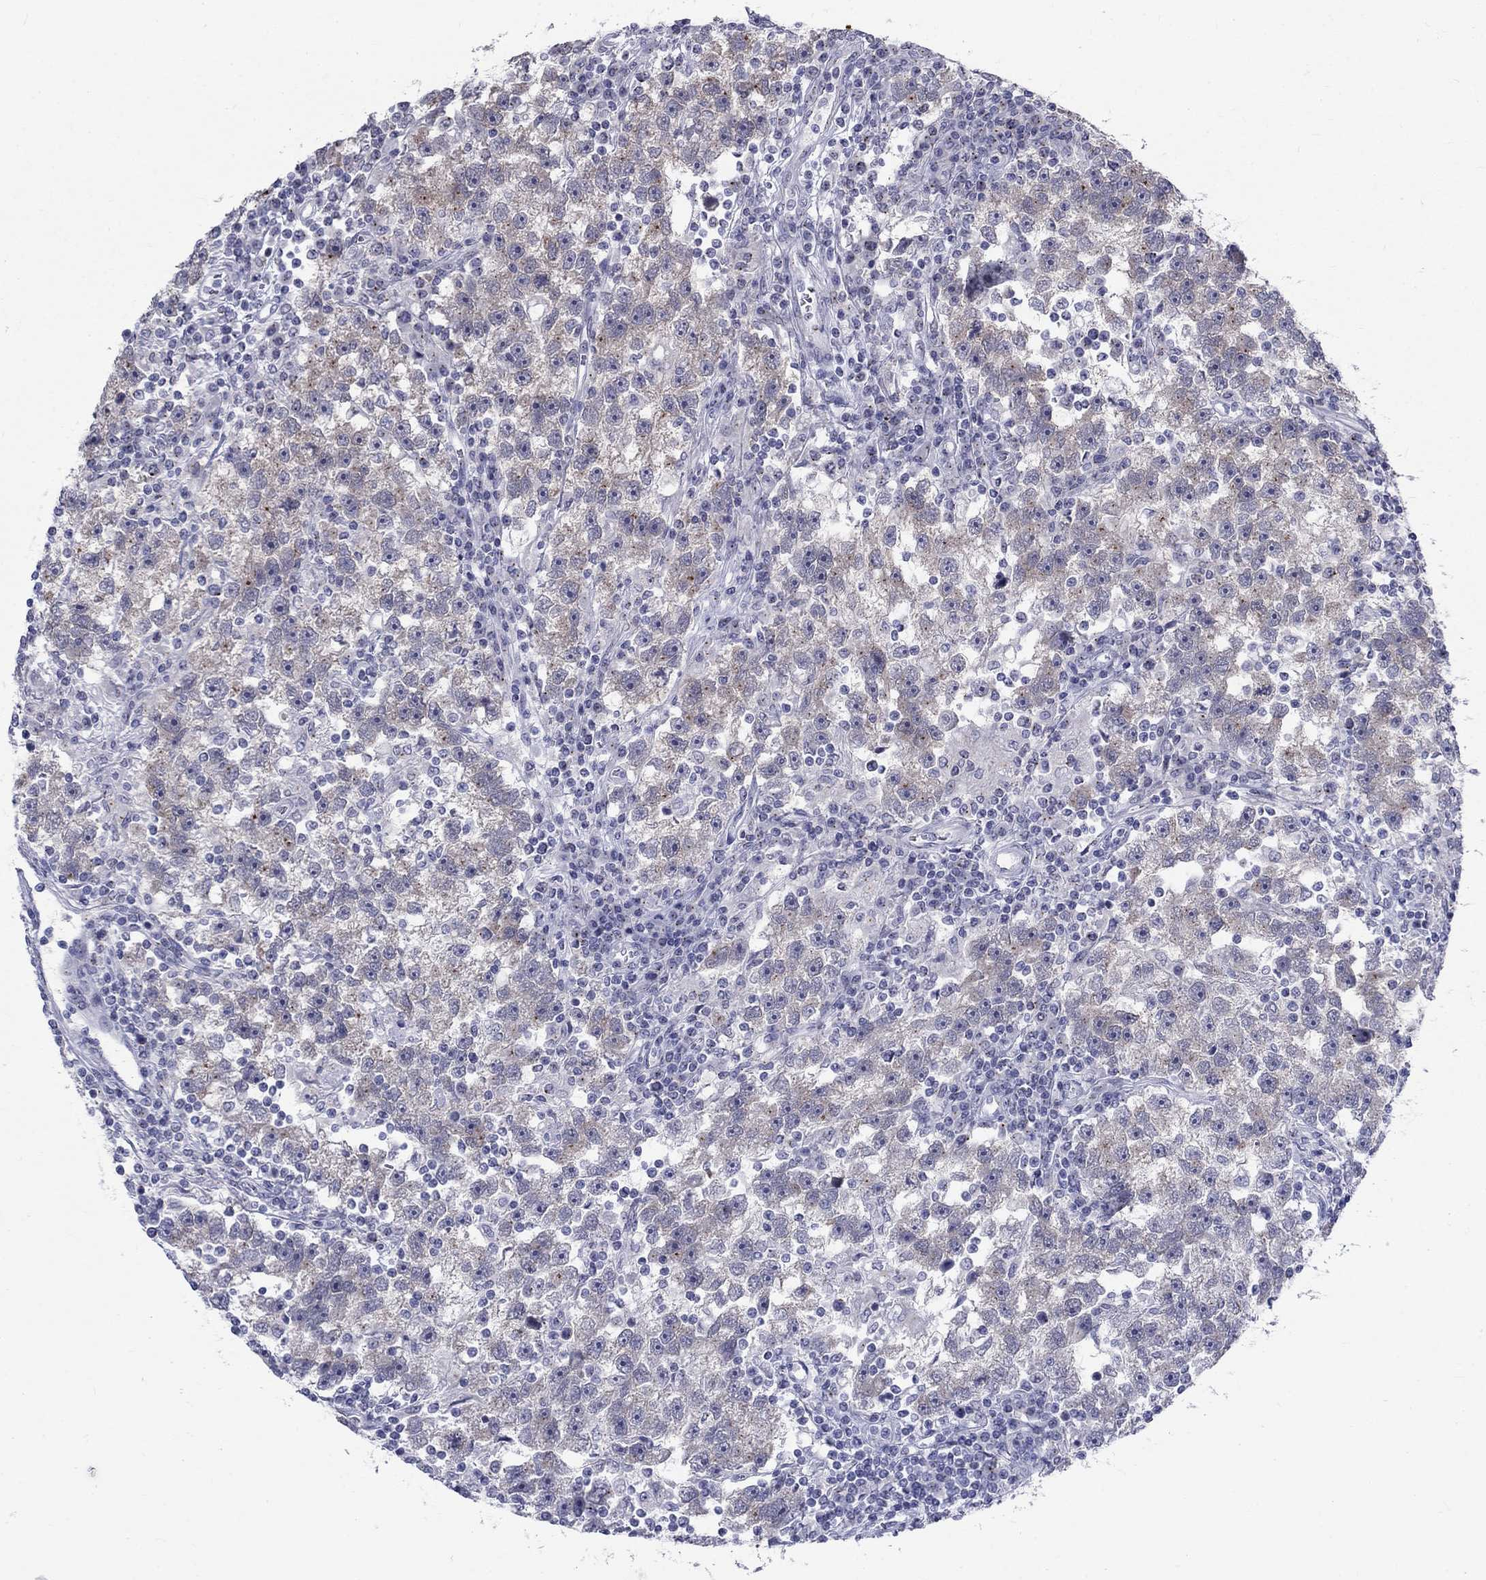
{"staining": {"intensity": "weak", "quantity": "25%-75%", "location": "cytoplasmic/membranous"}, "tissue": "testis cancer", "cell_type": "Tumor cells", "image_type": "cancer", "snomed": [{"axis": "morphology", "description": "Seminoma, NOS"}, {"axis": "topography", "description": "Testis"}], "caption": "Testis cancer (seminoma) stained for a protein shows weak cytoplasmic/membranous positivity in tumor cells.", "gene": "CEP43", "patient": {"sex": "male", "age": 47}}